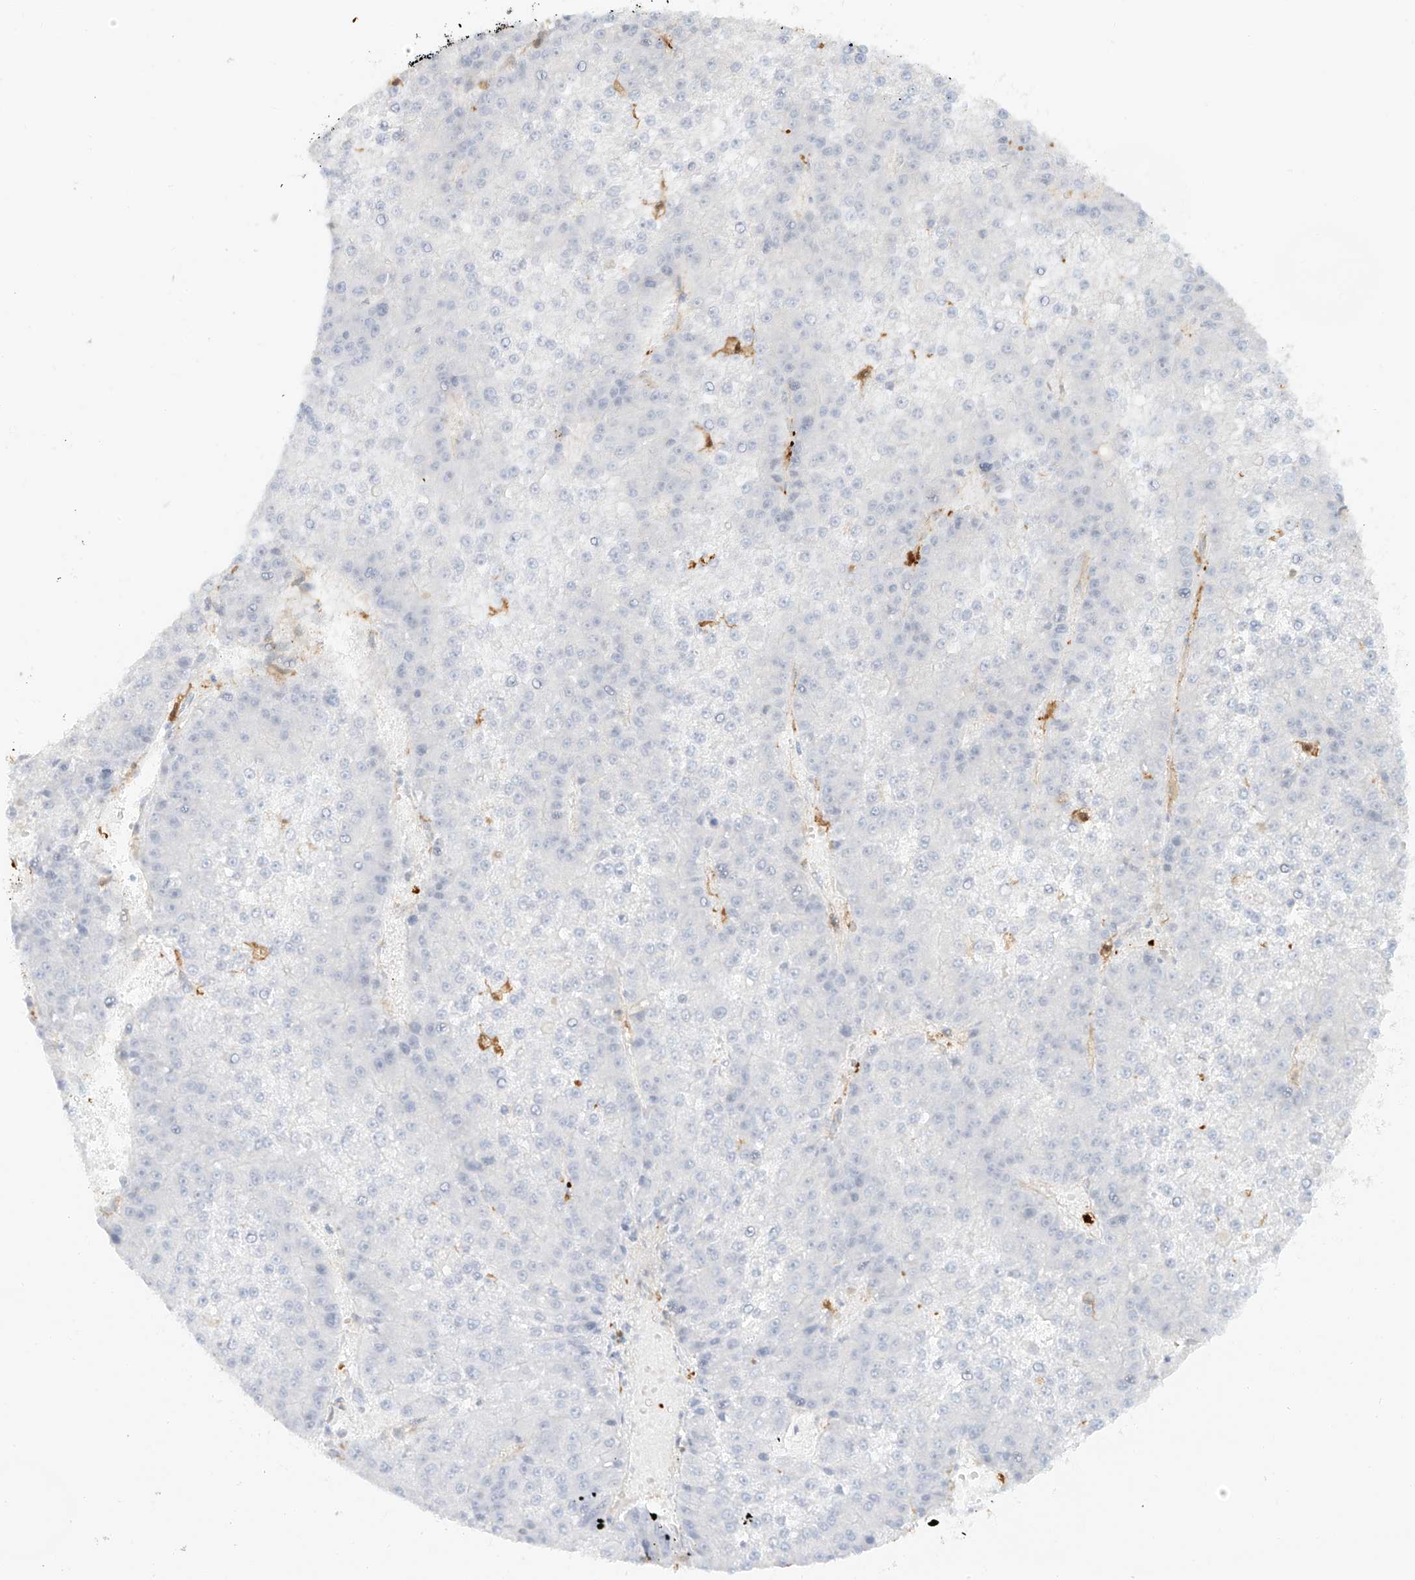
{"staining": {"intensity": "negative", "quantity": "none", "location": "none"}, "tissue": "liver cancer", "cell_type": "Tumor cells", "image_type": "cancer", "snomed": [{"axis": "morphology", "description": "Carcinoma, Hepatocellular, NOS"}, {"axis": "topography", "description": "Liver"}], "caption": "This is an immunohistochemistry (IHC) histopathology image of liver cancer (hepatocellular carcinoma). There is no expression in tumor cells.", "gene": "UPK1B", "patient": {"sex": "female", "age": 73}}